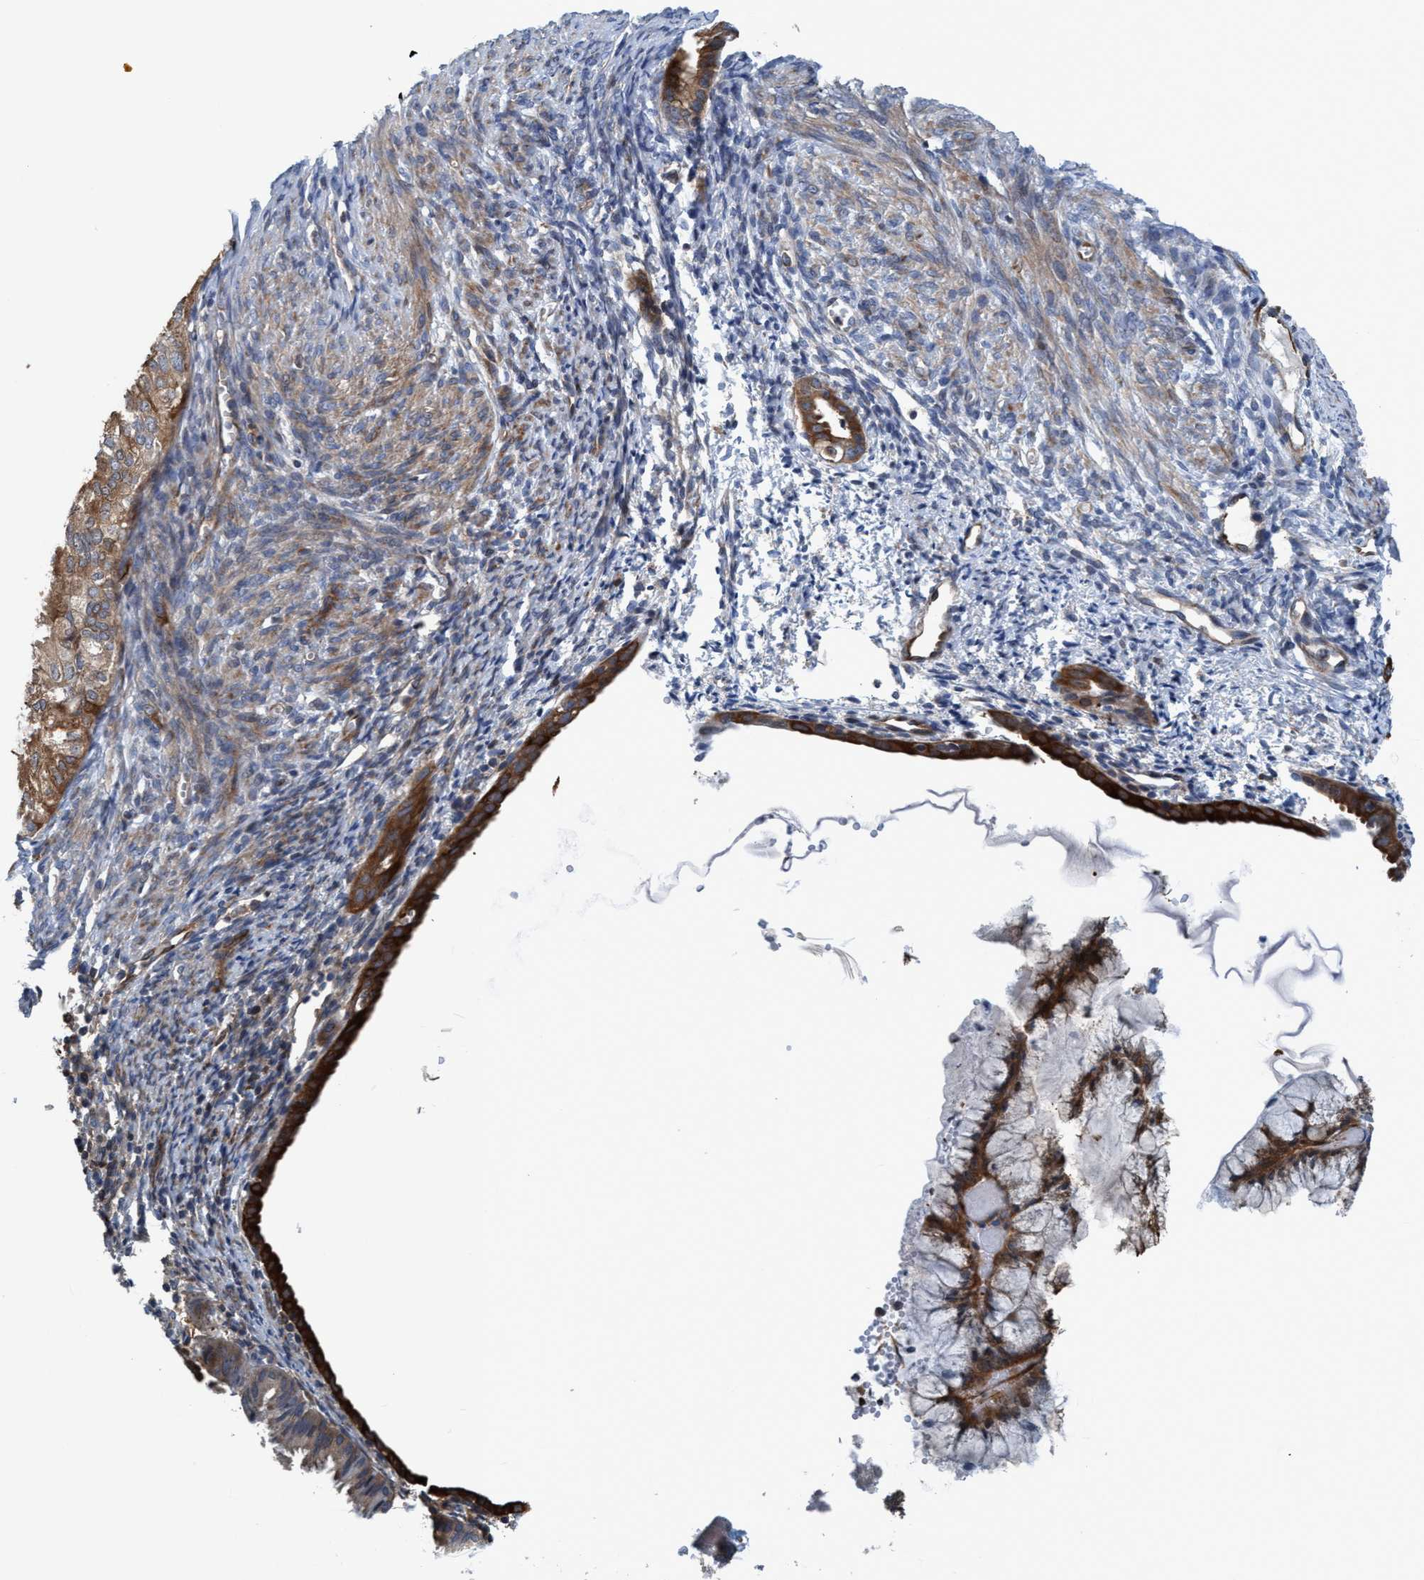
{"staining": {"intensity": "moderate", "quantity": ">75%", "location": "cytoplasmic/membranous"}, "tissue": "cervical cancer", "cell_type": "Tumor cells", "image_type": "cancer", "snomed": [{"axis": "morphology", "description": "Normal tissue, NOS"}, {"axis": "morphology", "description": "Adenocarcinoma, NOS"}, {"axis": "topography", "description": "Cervix"}, {"axis": "topography", "description": "Endometrium"}], "caption": "IHC (DAB) staining of adenocarcinoma (cervical) exhibits moderate cytoplasmic/membranous protein positivity in about >75% of tumor cells. The protein of interest is stained brown, and the nuclei are stained in blue (DAB (3,3'-diaminobenzidine) IHC with brightfield microscopy, high magnification).", "gene": "NMT1", "patient": {"sex": "female", "age": 86}}